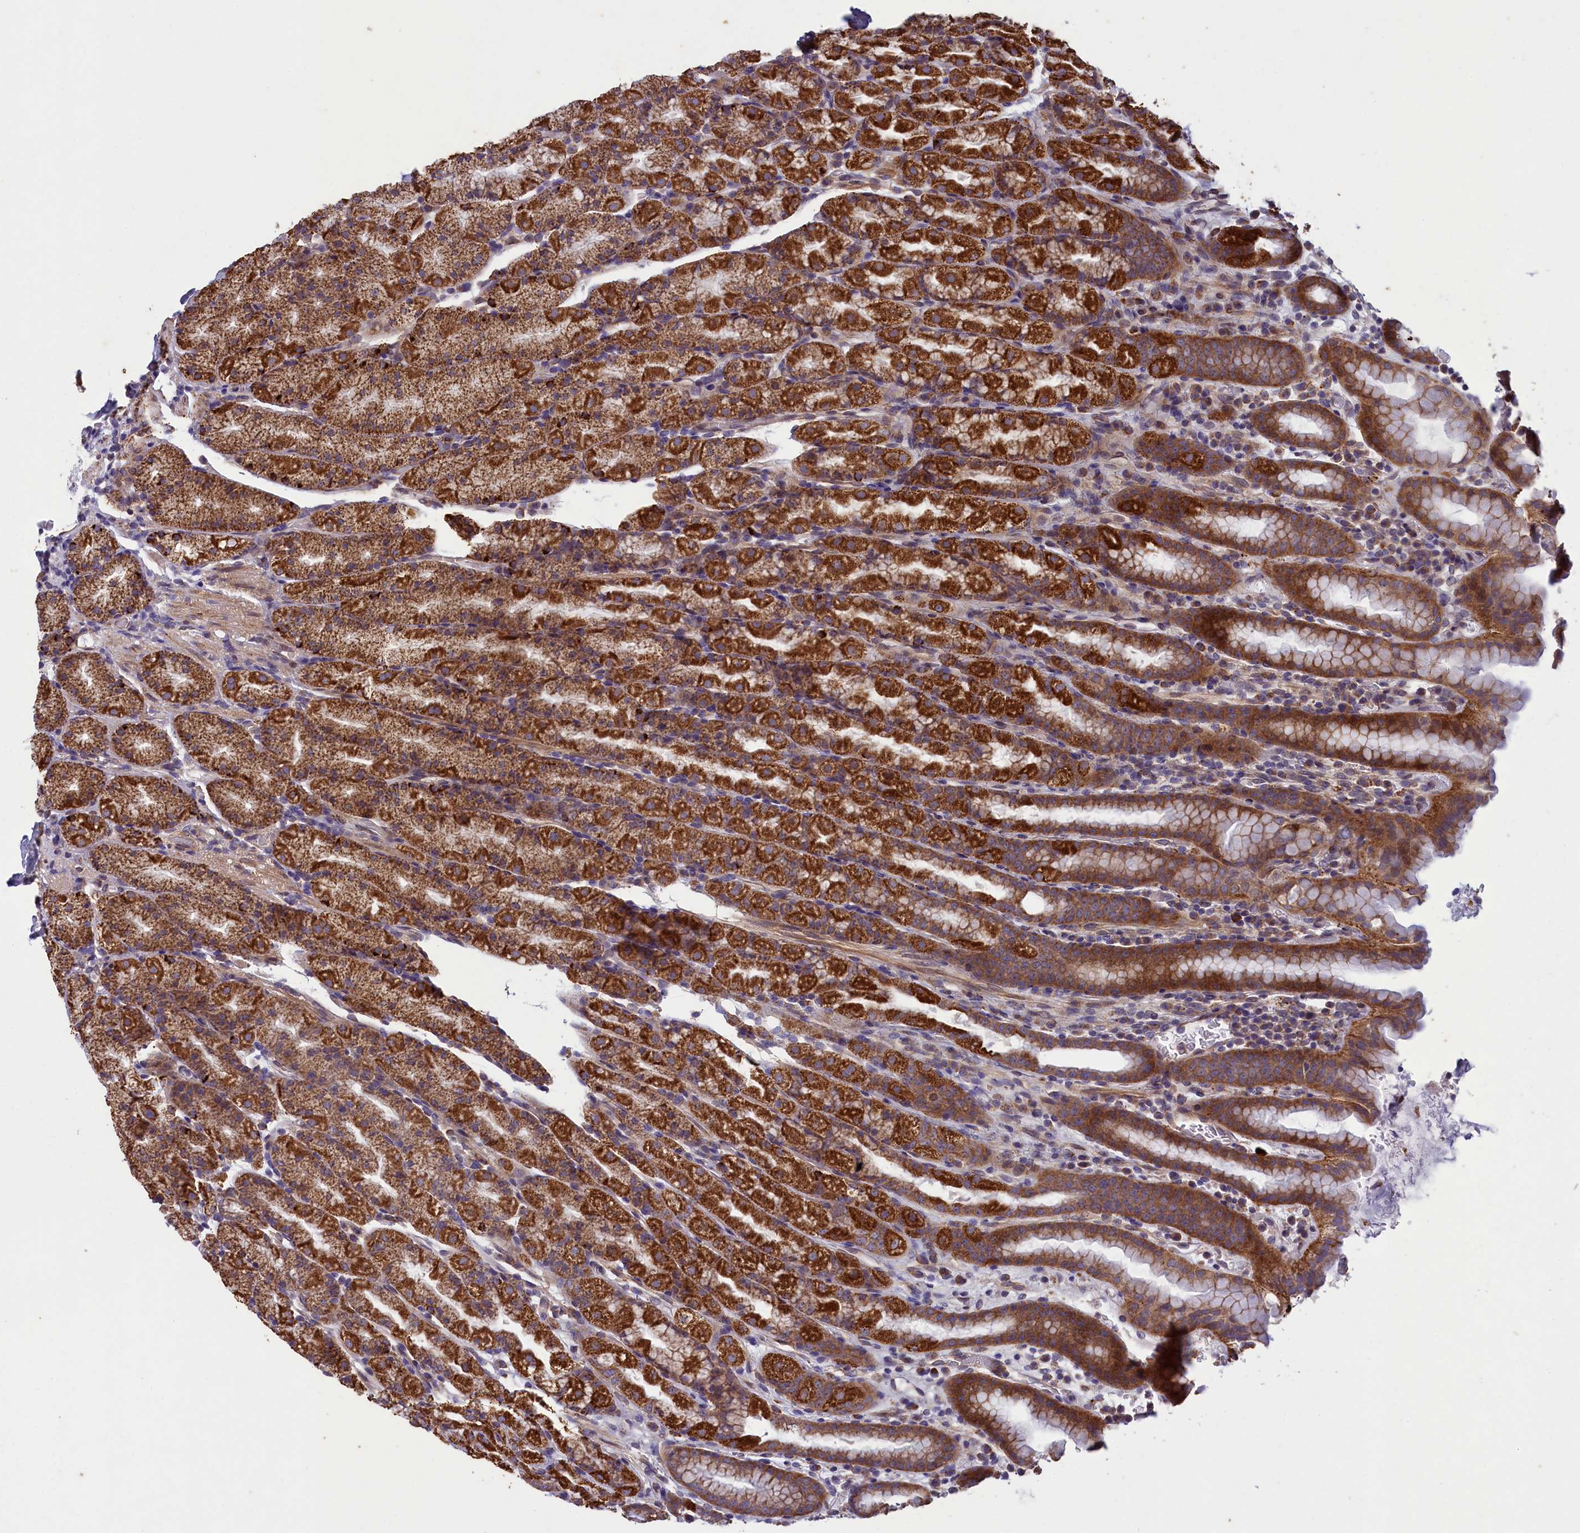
{"staining": {"intensity": "strong", "quantity": ">75%", "location": "cytoplasmic/membranous"}, "tissue": "stomach", "cell_type": "Glandular cells", "image_type": "normal", "snomed": [{"axis": "morphology", "description": "Normal tissue, NOS"}, {"axis": "topography", "description": "Stomach, upper"}, {"axis": "topography", "description": "Stomach, lower"}, {"axis": "topography", "description": "Small intestine"}], "caption": "This photomicrograph exhibits immunohistochemistry (IHC) staining of benign stomach, with high strong cytoplasmic/membranous expression in about >75% of glandular cells.", "gene": "ACAD8", "patient": {"sex": "male", "age": 68}}